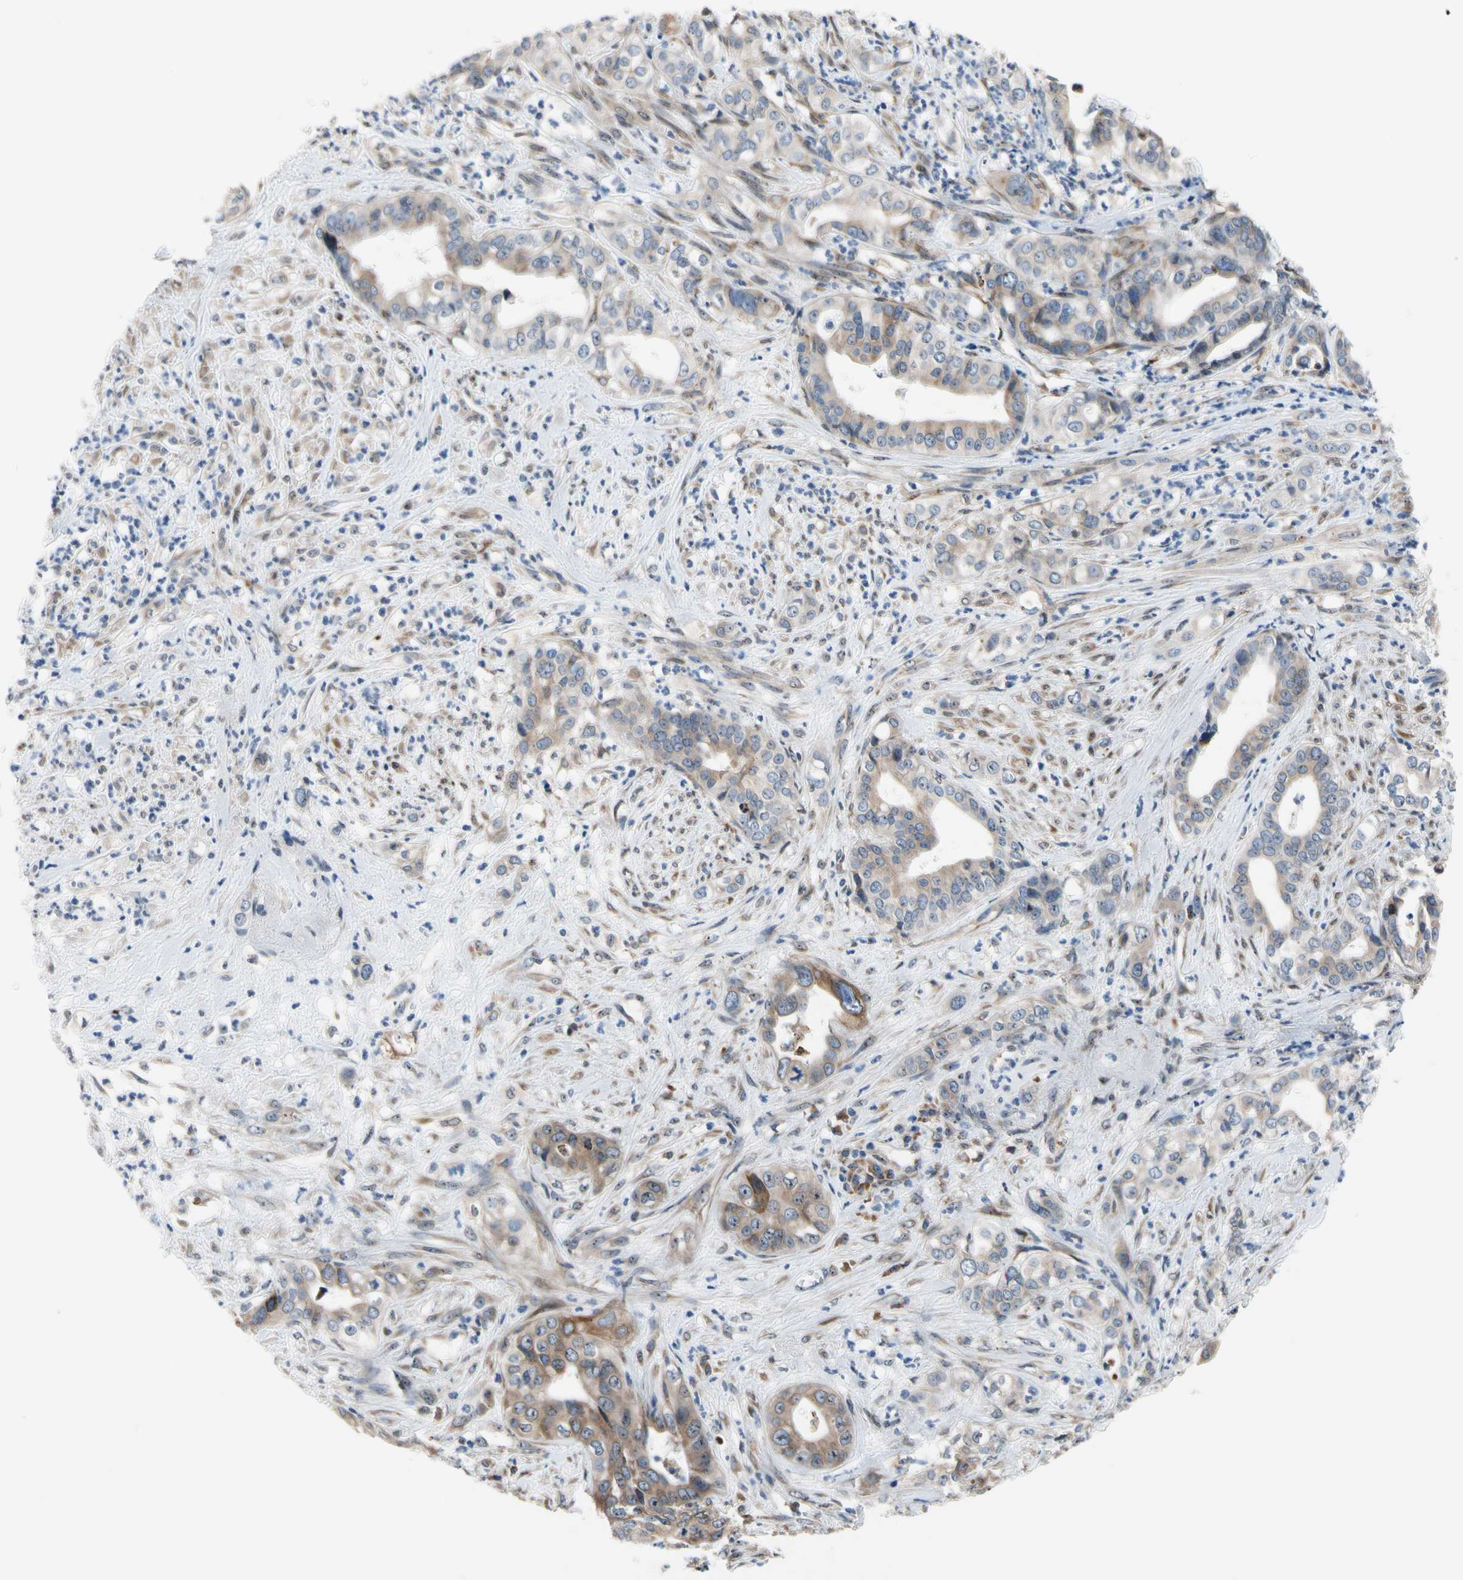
{"staining": {"intensity": "moderate", "quantity": ">75%", "location": "cytoplasmic/membranous"}, "tissue": "liver cancer", "cell_type": "Tumor cells", "image_type": "cancer", "snomed": [{"axis": "morphology", "description": "Cholangiocarcinoma"}, {"axis": "topography", "description": "Liver"}], "caption": "This image displays IHC staining of human liver cancer, with medium moderate cytoplasmic/membranous staining in about >75% of tumor cells.", "gene": "TMED7", "patient": {"sex": "female", "age": 61}}